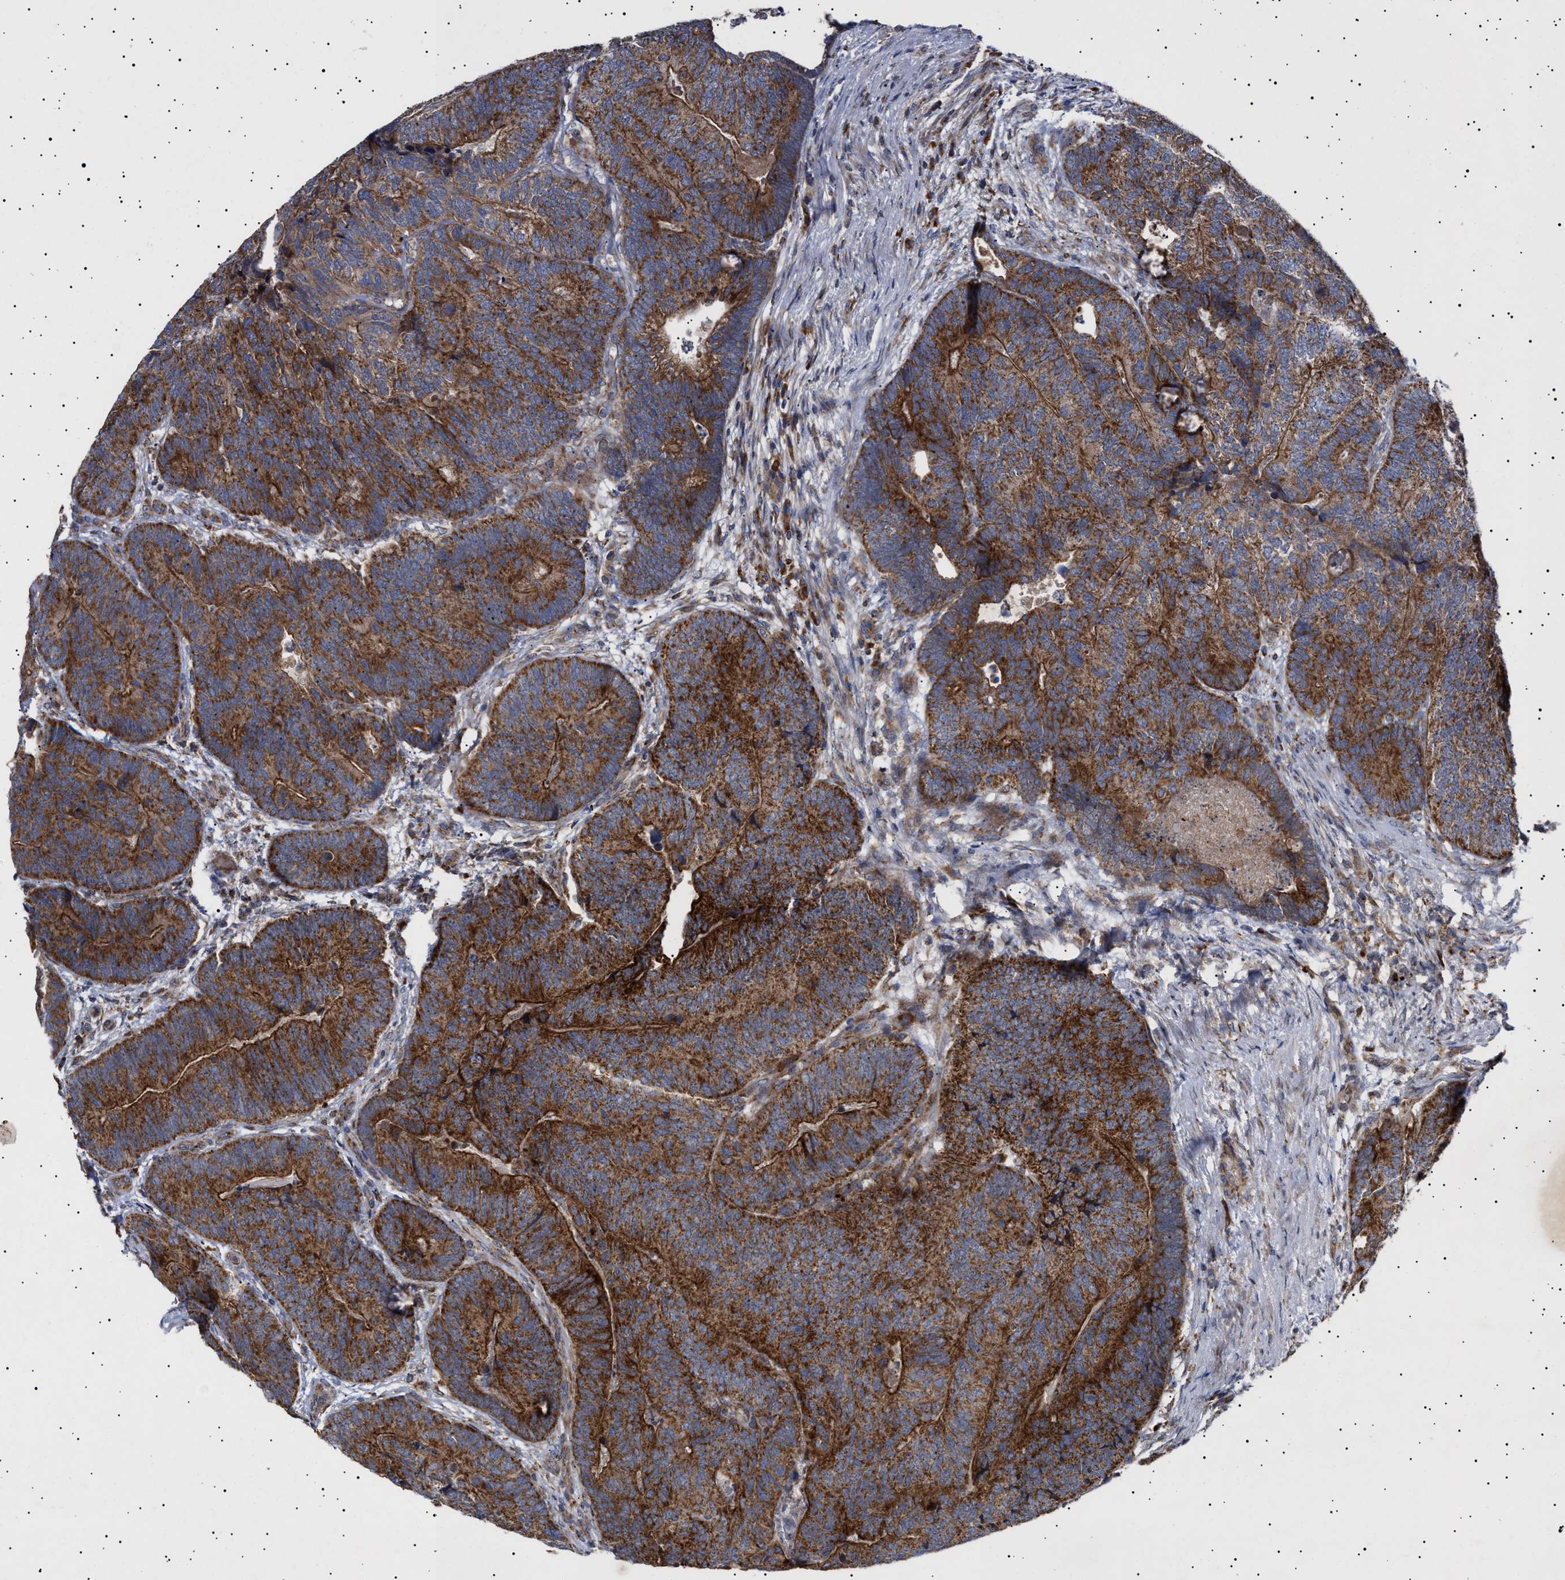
{"staining": {"intensity": "strong", "quantity": ">75%", "location": "cytoplasmic/membranous"}, "tissue": "colorectal cancer", "cell_type": "Tumor cells", "image_type": "cancer", "snomed": [{"axis": "morphology", "description": "Adenocarcinoma, NOS"}, {"axis": "topography", "description": "Colon"}], "caption": "The micrograph shows staining of colorectal cancer (adenocarcinoma), revealing strong cytoplasmic/membranous protein expression (brown color) within tumor cells.", "gene": "MRPL10", "patient": {"sex": "female", "age": 67}}